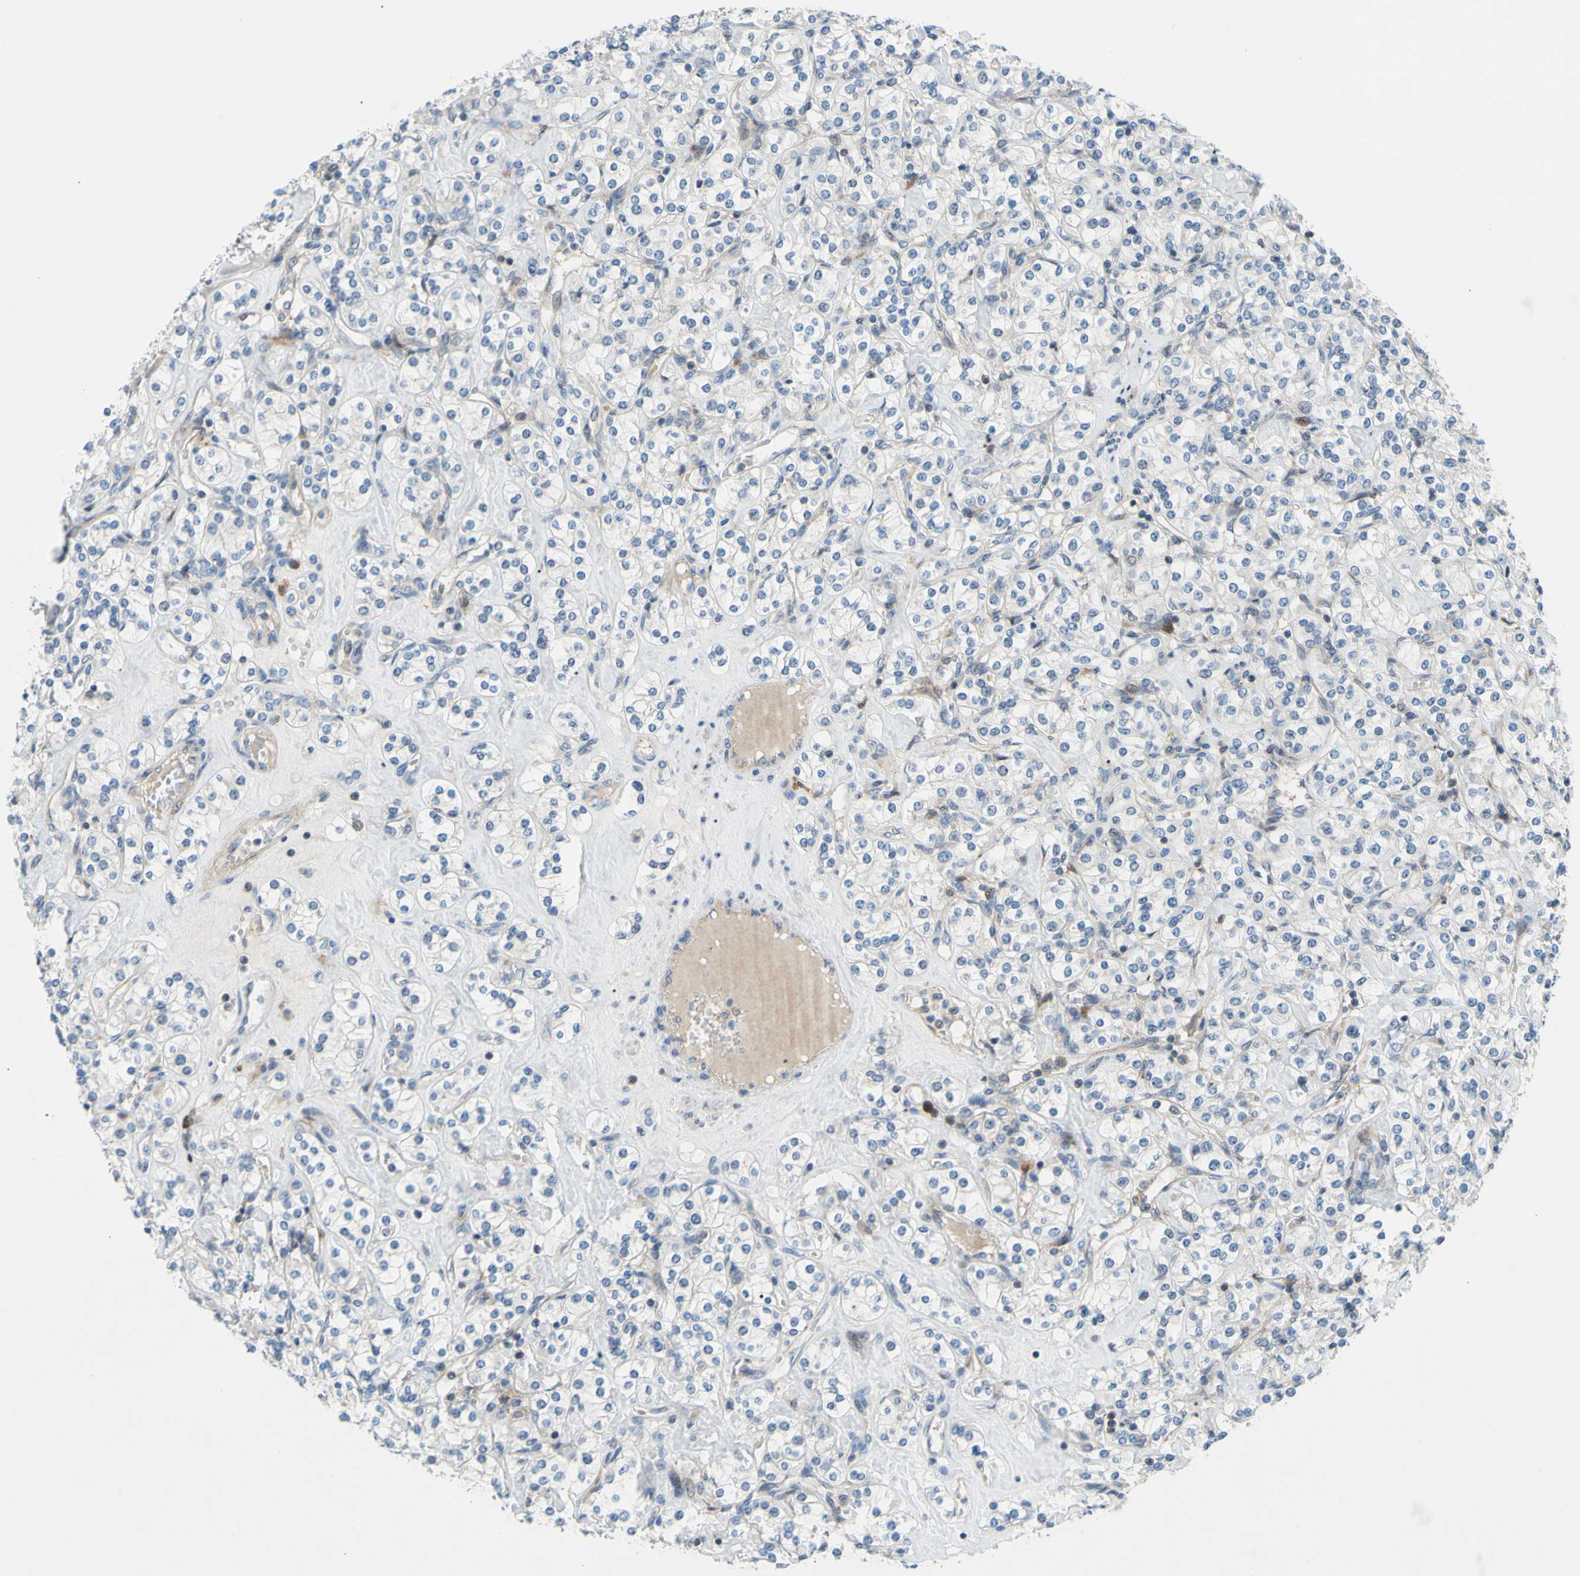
{"staining": {"intensity": "negative", "quantity": "none", "location": "none"}, "tissue": "renal cancer", "cell_type": "Tumor cells", "image_type": "cancer", "snomed": [{"axis": "morphology", "description": "Adenocarcinoma, NOS"}, {"axis": "topography", "description": "Kidney"}], "caption": "High magnification brightfield microscopy of renal cancer stained with DAB (3,3'-diaminobenzidine) (brown) and counterstained with hematoxylin (blue): tumor cells show no significant positivity. (DAB (3,3'-diaminobenzidine) IHC, high magnification).", "gene": "PAK2", "patient": {"sex": "male", "age": 77}}